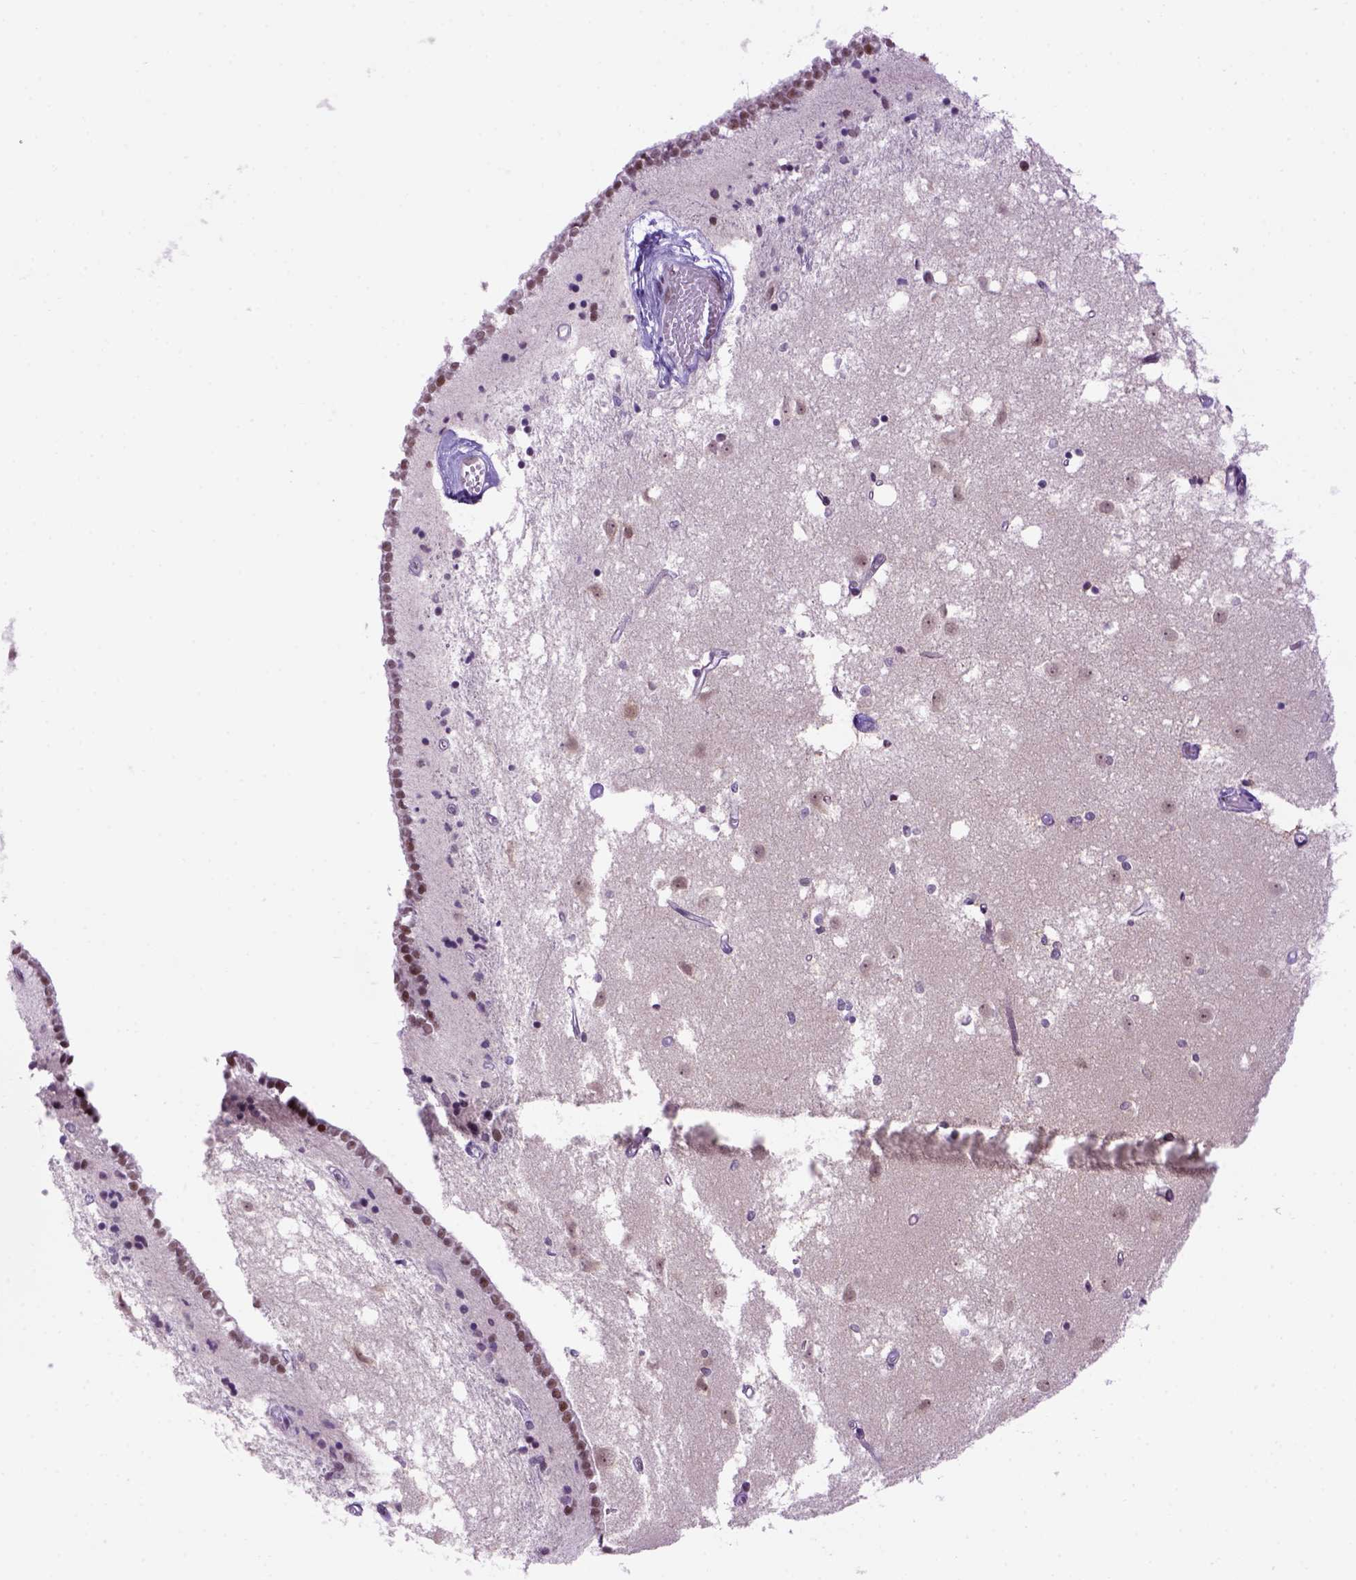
{"staining": {"intensity": "moderate", "quantity": "<25%", "location": "nuclear"}, "tissue": "caudate", "cell_type": "Glial cells", "image_type": "normal", "snomed": [{"axis": "morphology", "description": "Normal tissue, NOS"}, {"axis": "topography", "description": "Lateral ventricle wall"}], "caption": "Immunohistochemical staining of unremarkable caudate reveals <25% levels of moderate nuclear protein positivity in approximately <25% of glial cells. Ihc stains the protein in brown and the nuclei are stained blue.", "gene": "TBPL1", "patient": {"sex": "male", "age": 54}}